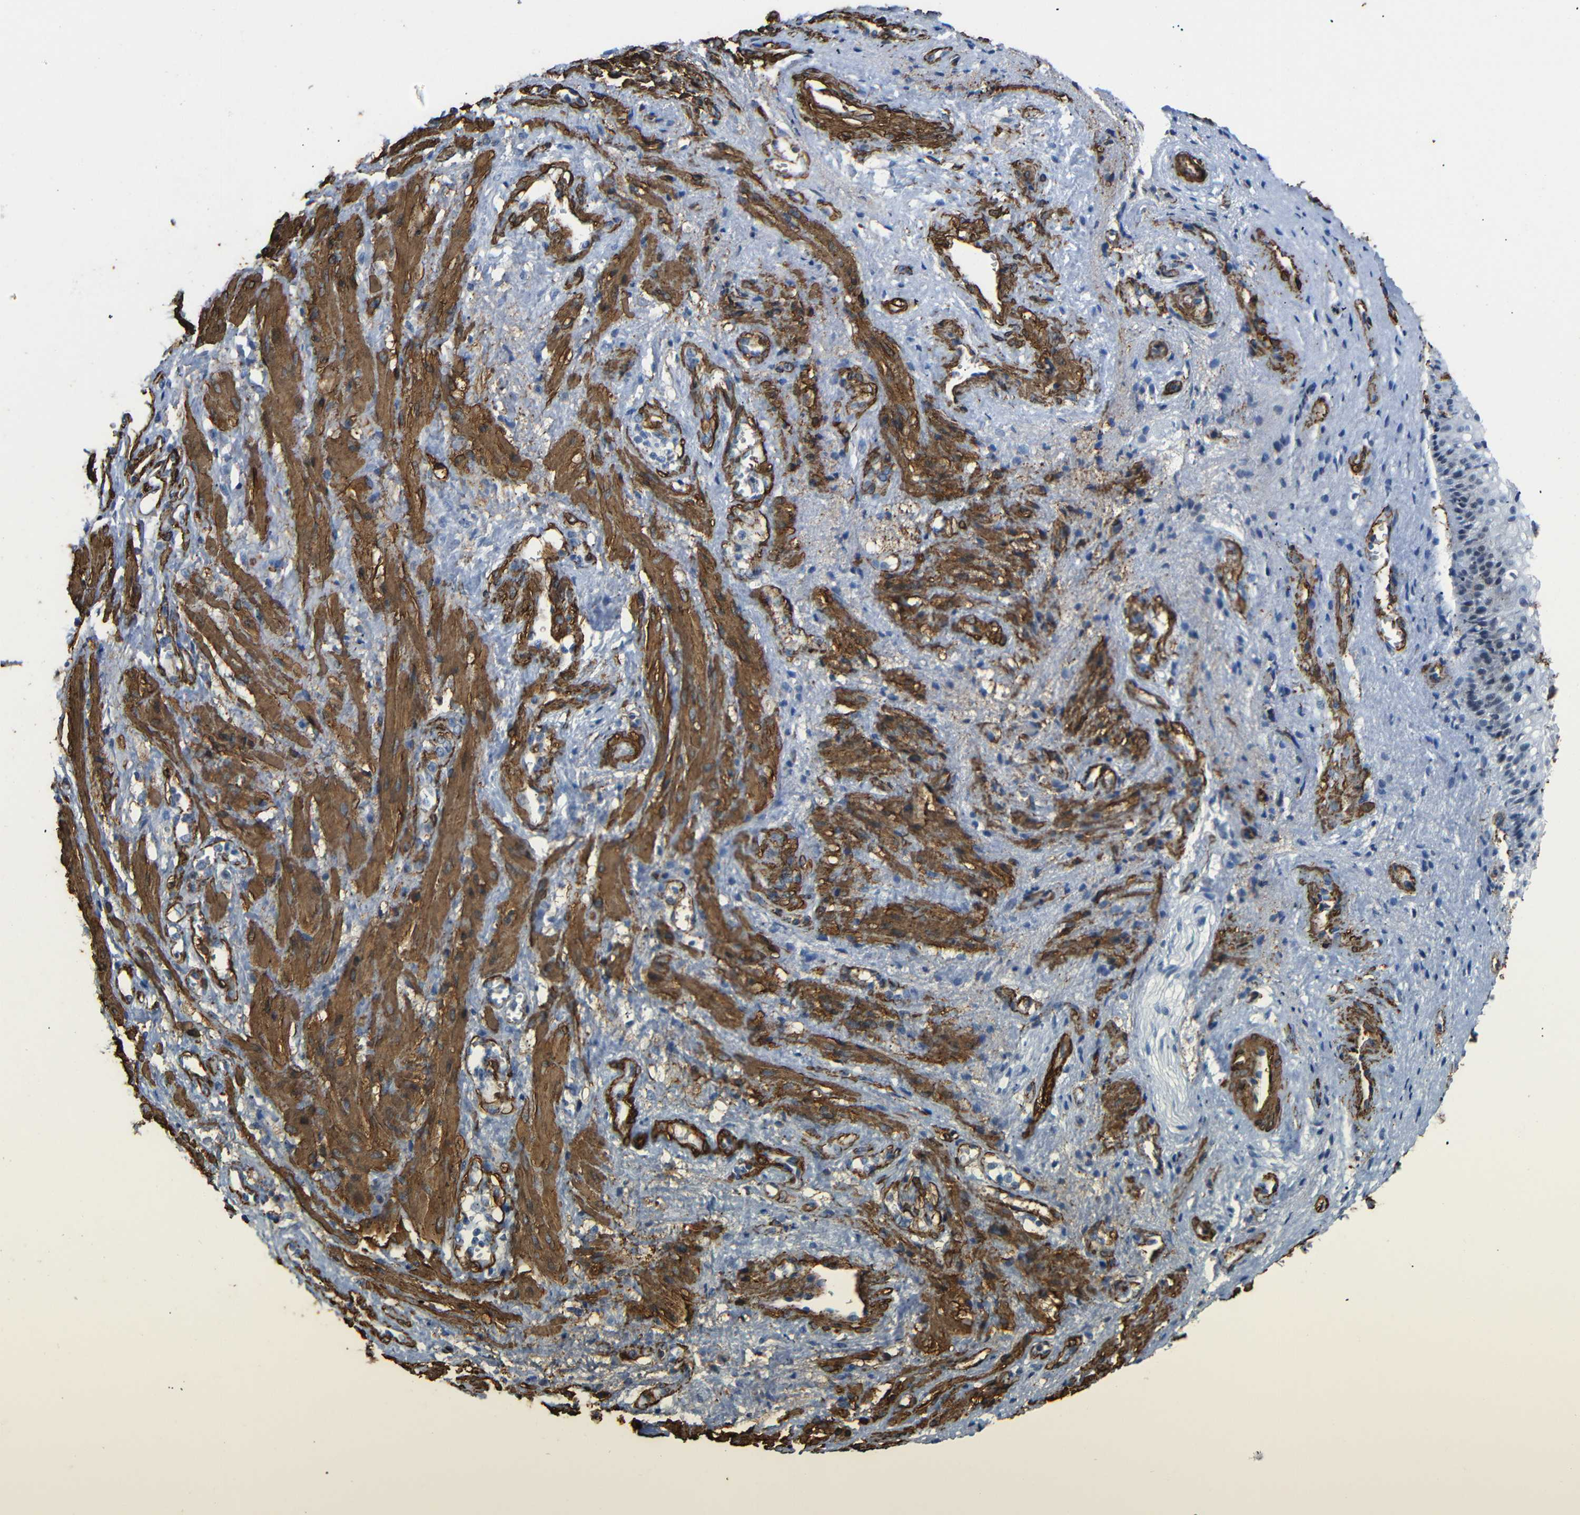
{"staining": {"intensity": "weak", "quantity": "<25%", "location": "cytoplasmic/membranous"}, "tissue": "vagina", "cell_type": "Squamous epithelial cells", "image_type": "normal", "snomed": [{"axis": "morphology", "description": "Normal tissue, NOS"}, {"axis": "topography", "description": "Vagina"}], "caption": "Immunohistochemical staining of unremarkable vagina displays no significant staining in squamous epithelial cells.", "gene": "ACTA2", "patient": {"sex": "female", "age": 34}}